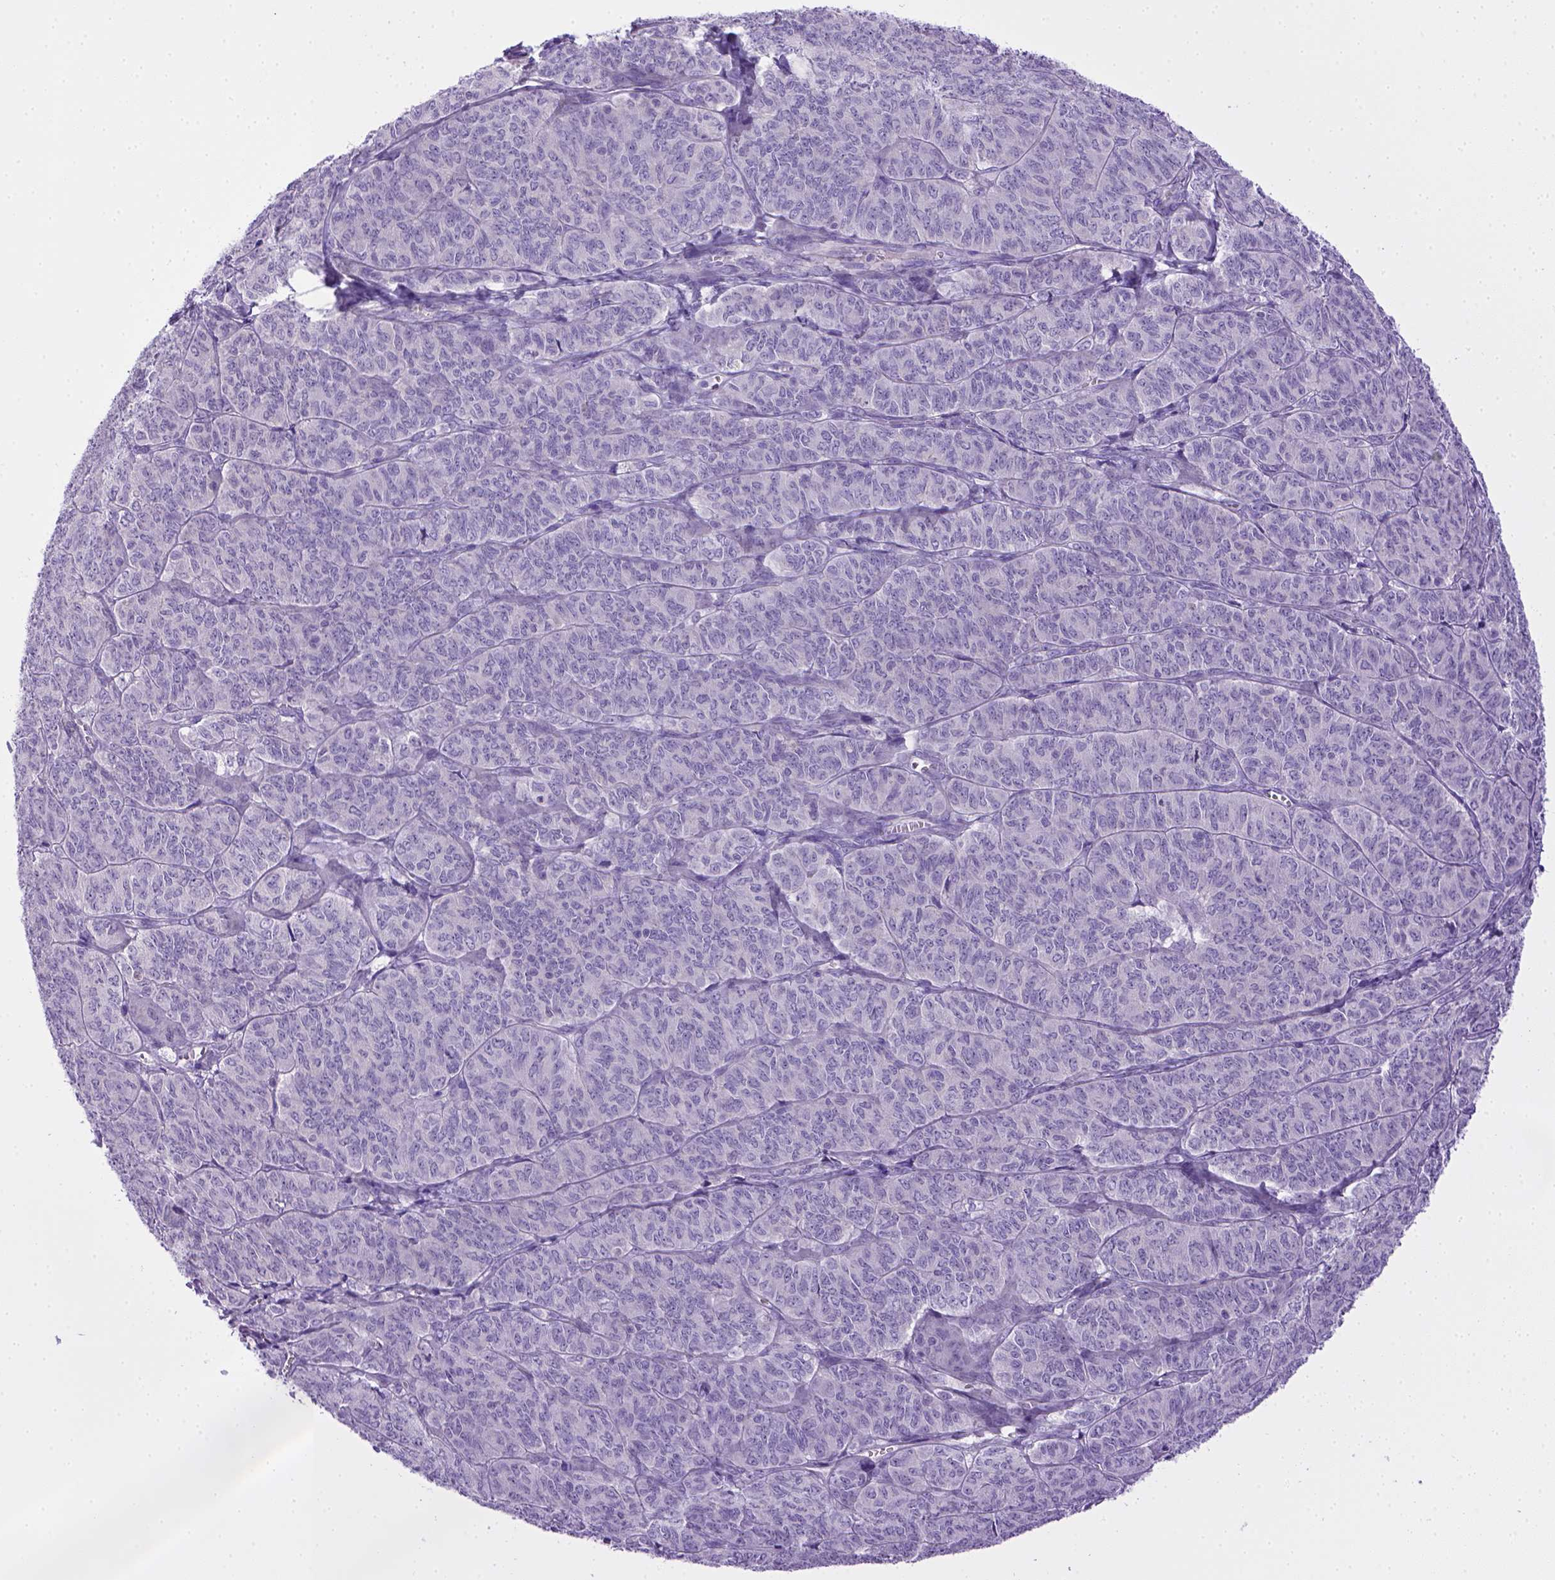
{"staining": {"intensity": "negative", "quantity": "none", "location": "none"}, "tissue": "ovarian cancer", "cell_type": "Tumor cells", "image_type": "cancer", "snomed": [{"axis": "morphology", "description": "Carcinoma, endometroid"}, {"axis": "topography", "description": "Ovary"}], "caption": "Immunohistochemical staining of endometroid carcinoma (ovarian) displays no significant positivity in tumor cells. (DAB IHC, high magnification).", "gene": "BAAT", "patient": {"sex": "female", "age": 80}}